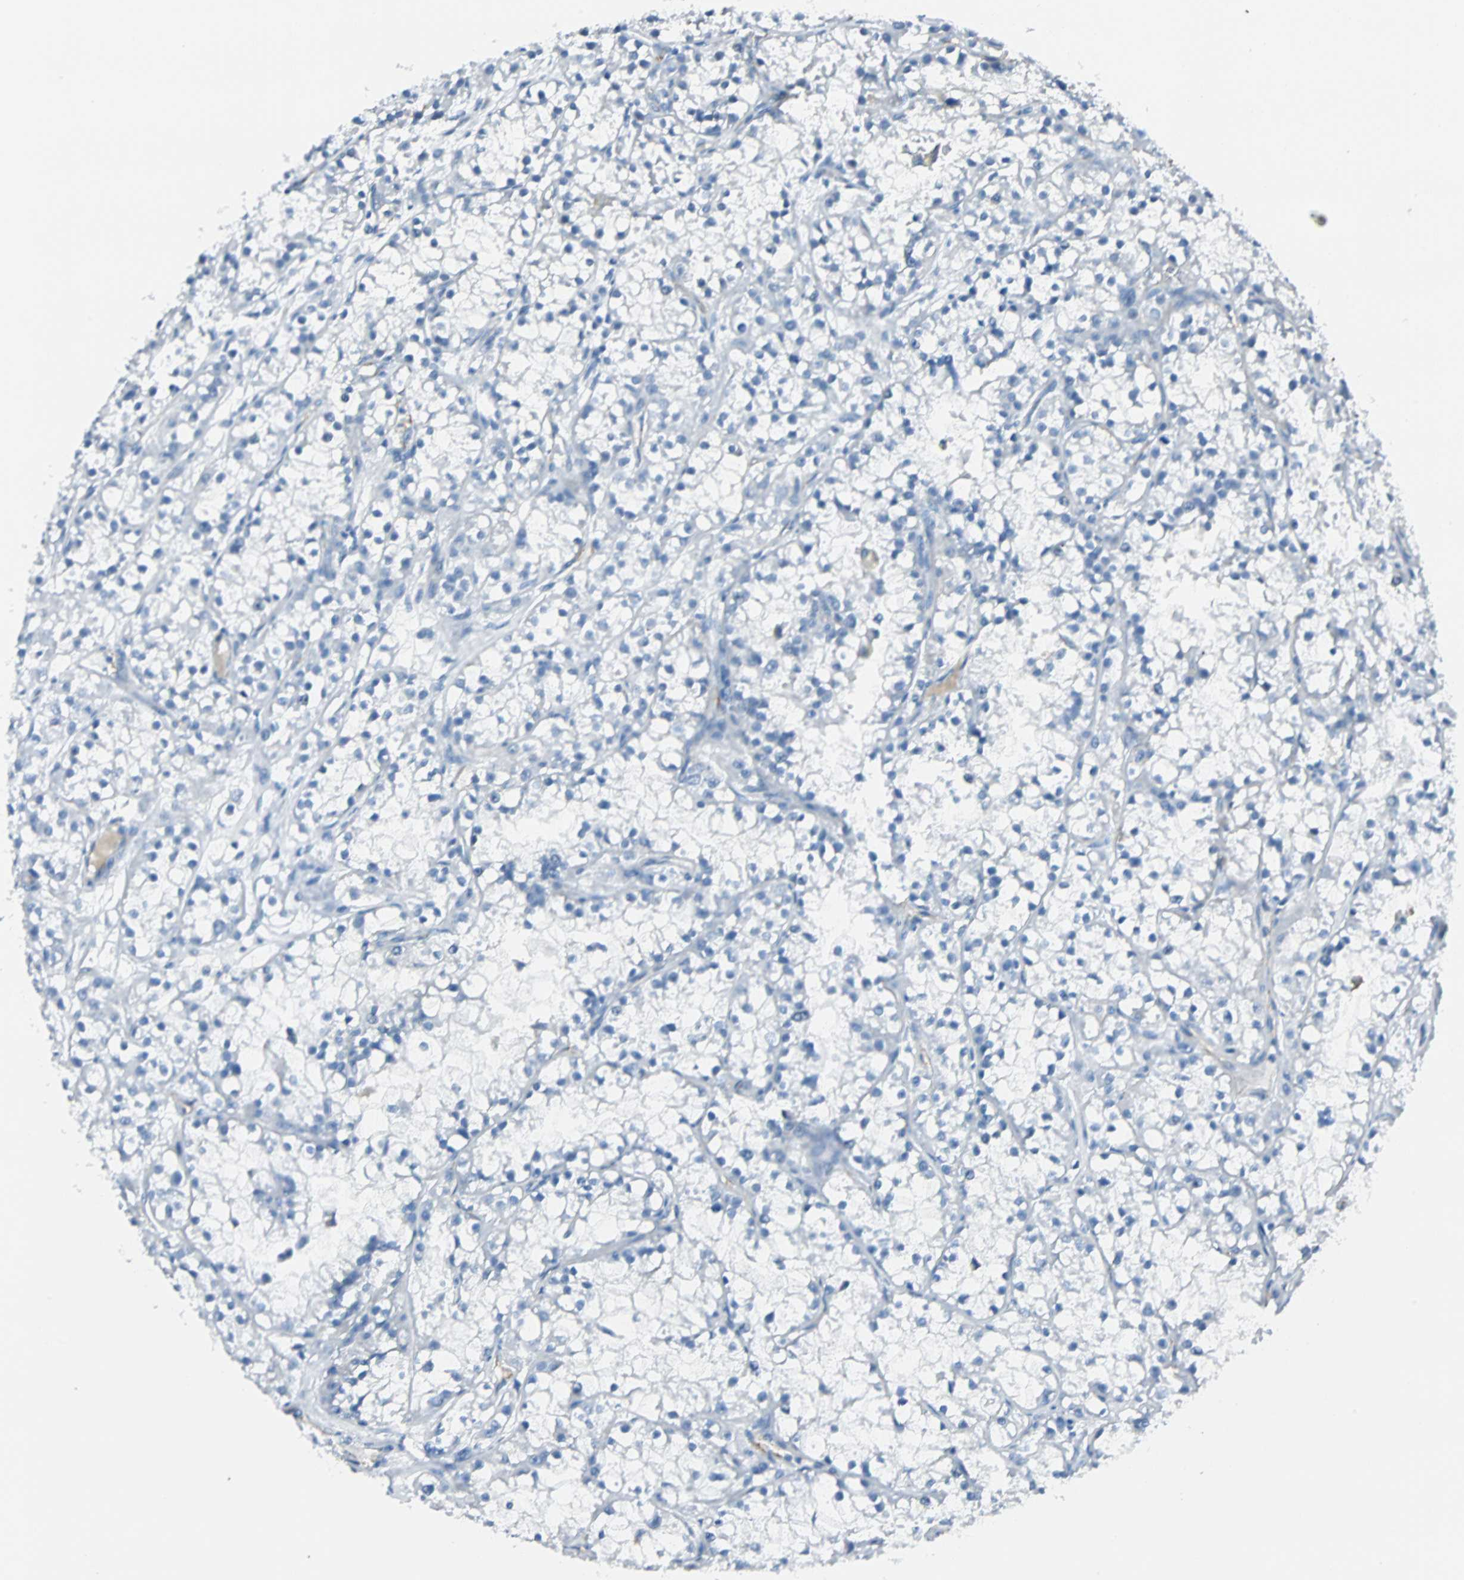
{"staining": {"intensity": "negative", "quantity": "none", "location": "none"}, "tissue": "renal cancer", "cell_type": "Tumor cells", "image_type": "cancer", "snomed": [{"axis": "morphology", "description": "Adenocarcinoma, NOS"}, {"axis": "topography", "description": "Kidney"}], "caption": "IHC of renal adenocarcinoma demonstrates no positivity in tumor cells.", "gene": "VPS9D1", "patient": {"sex": "female", "age": 52}}